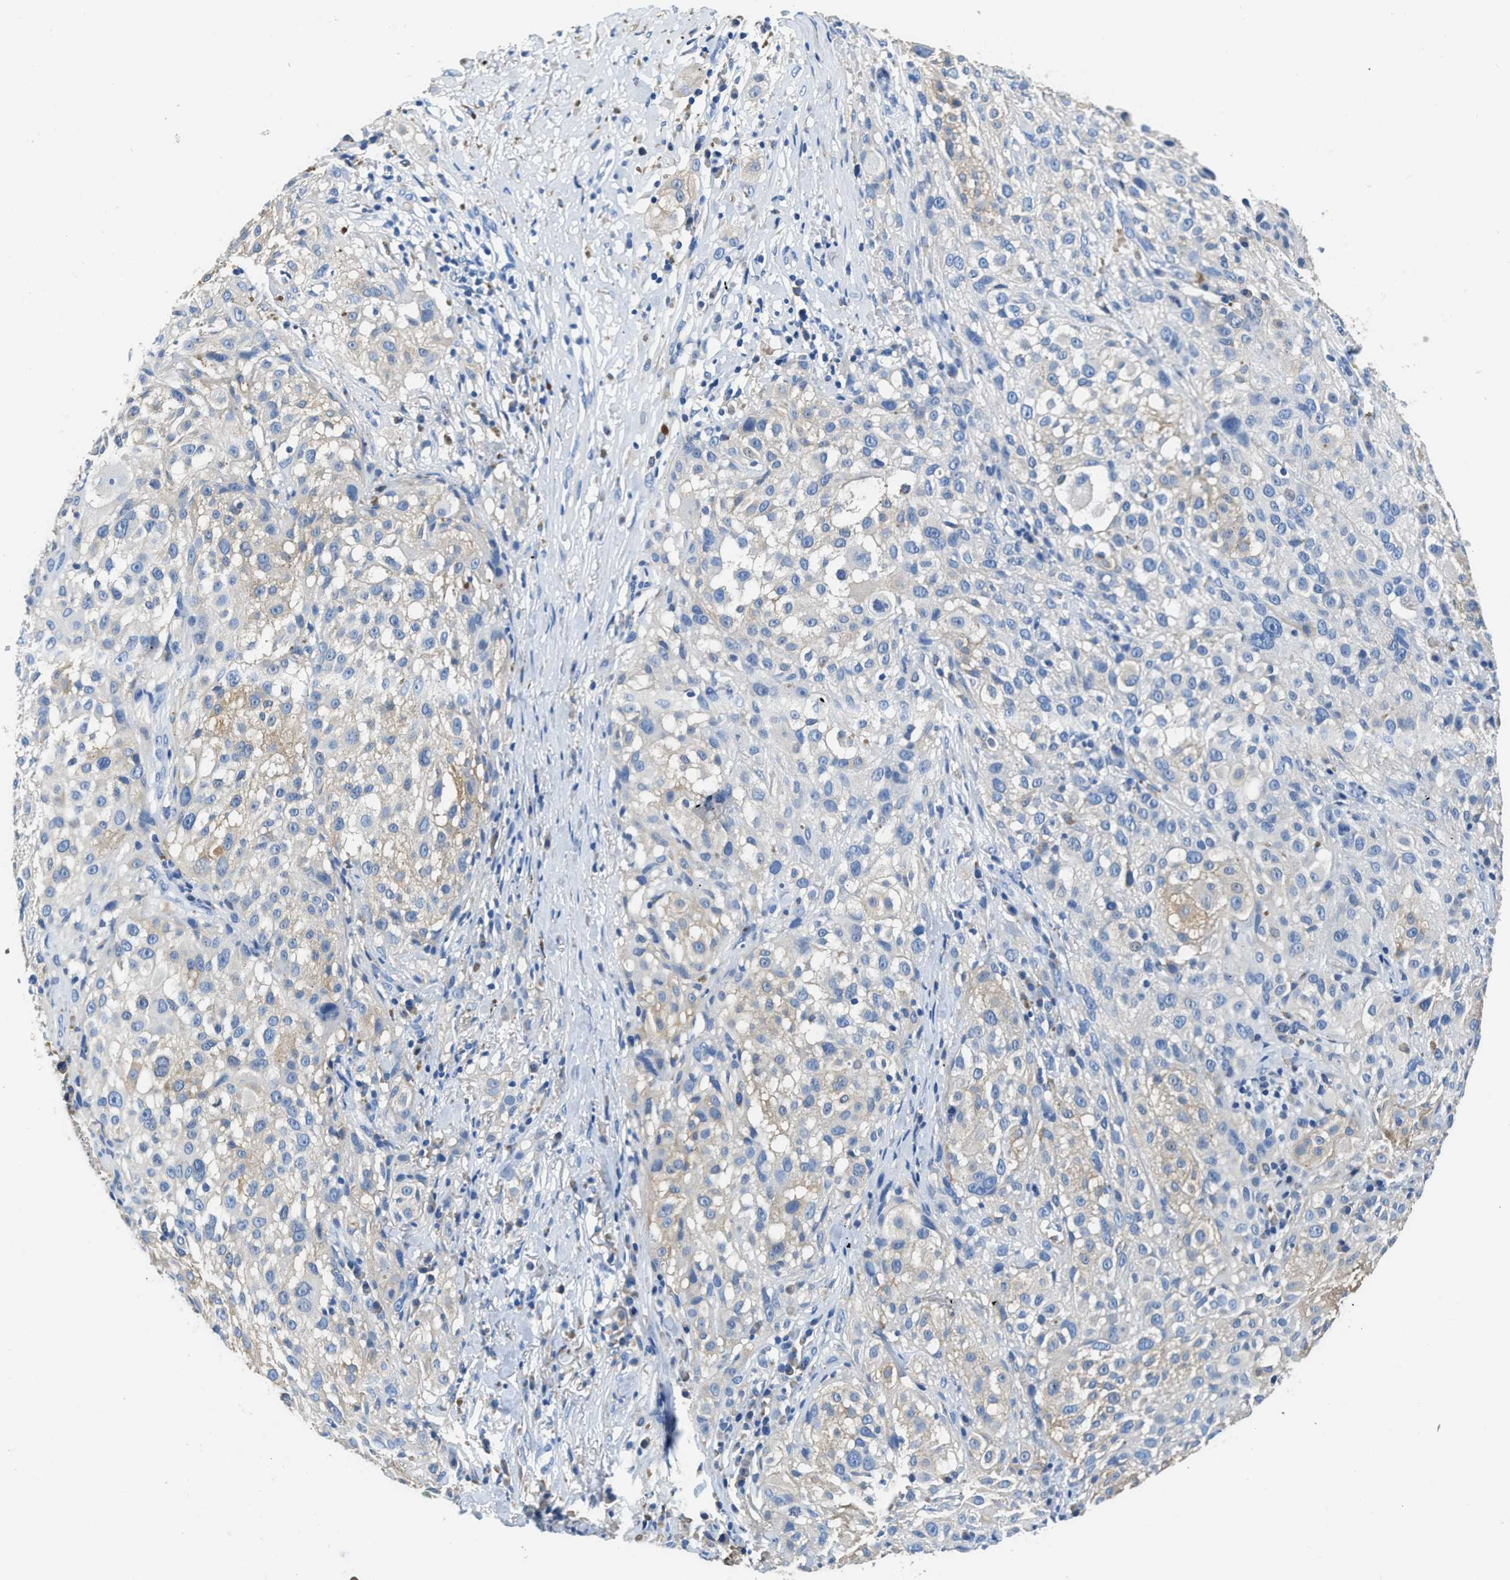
{"staining": {"intensity": "weak", "quantity": "25%-75%", "location": "cytoplasmic/membranous"}, "tissue": "melanoma", "cell_type": "Tumor cells", "image_type": "cancer", "snomed": [{"axis": "morphology", "description": "Necrosis, NOS"}, {"axis": "morphology", "description": "Malignant melanoma, NOS"}, {"axis": "topography", "description": "Skin"}], "caption": "Weak cytoplasmic/membranous expression for a protein is appreciated in approximately 25%-75% of tumor cells of melanoma using IHC.", "gene": "ZDHHC13", "patient": {"sex": "female", "age": 87}}